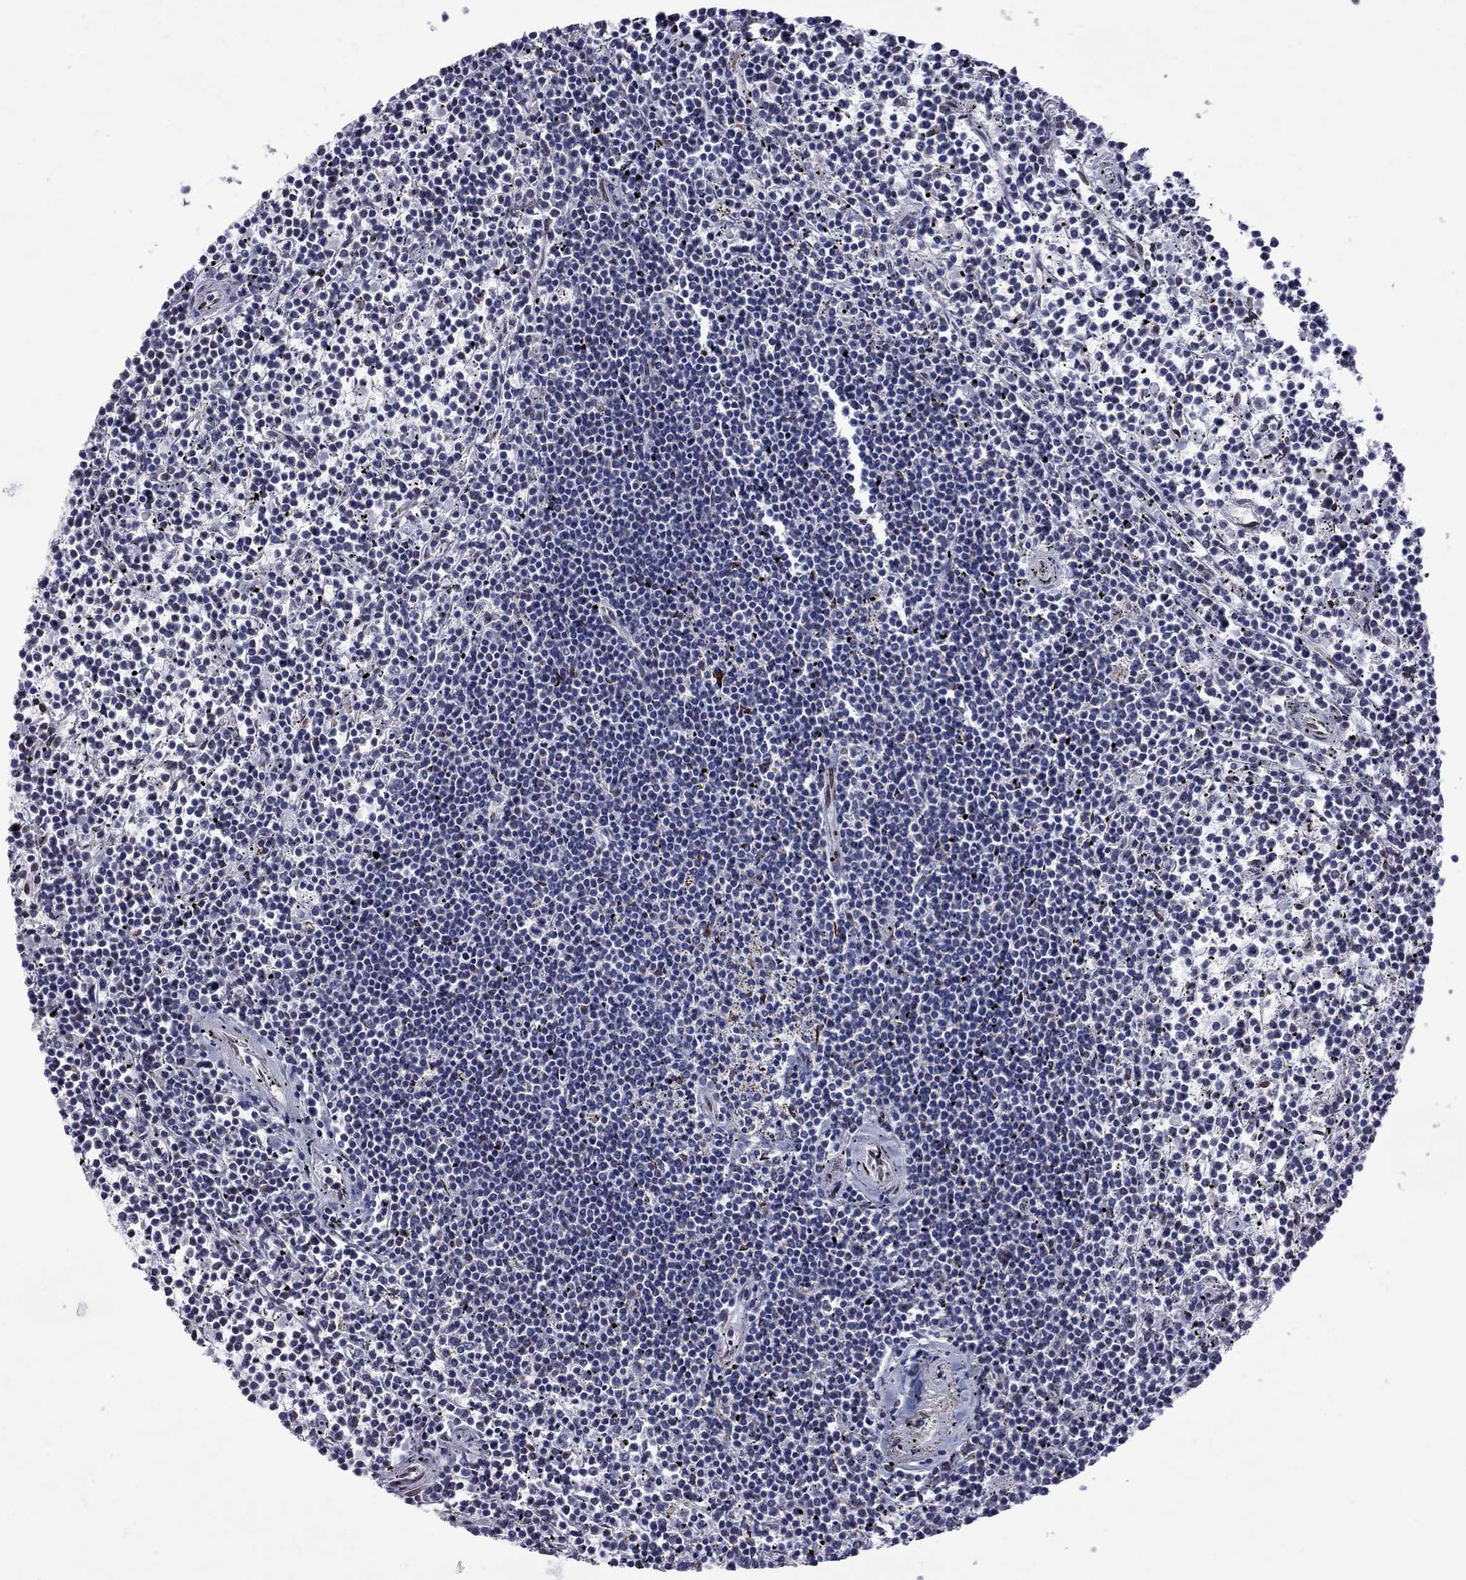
{"staining": {"intensity": "negative", "quantity": "none", "location": "none"}, "tissue": "lymphoma", "cell_type": "Tumor cells", "image_type": "cancer", "snomed": [{"axis": "morphology", "description": "Malignant lymphoma, non-Hodgkin's type, Low grade"}, {"axis": "topography", "description": "Spleen"}], "caption": "IHC photomicrograph of human malignant lymphoma, non-Hodgkin's type (low-grade) stained for a protein (brown), which demonstrates no expression in tumor cells.", "gene": "CLTCL1", "patient": {"sex": "female", "age": 19}}